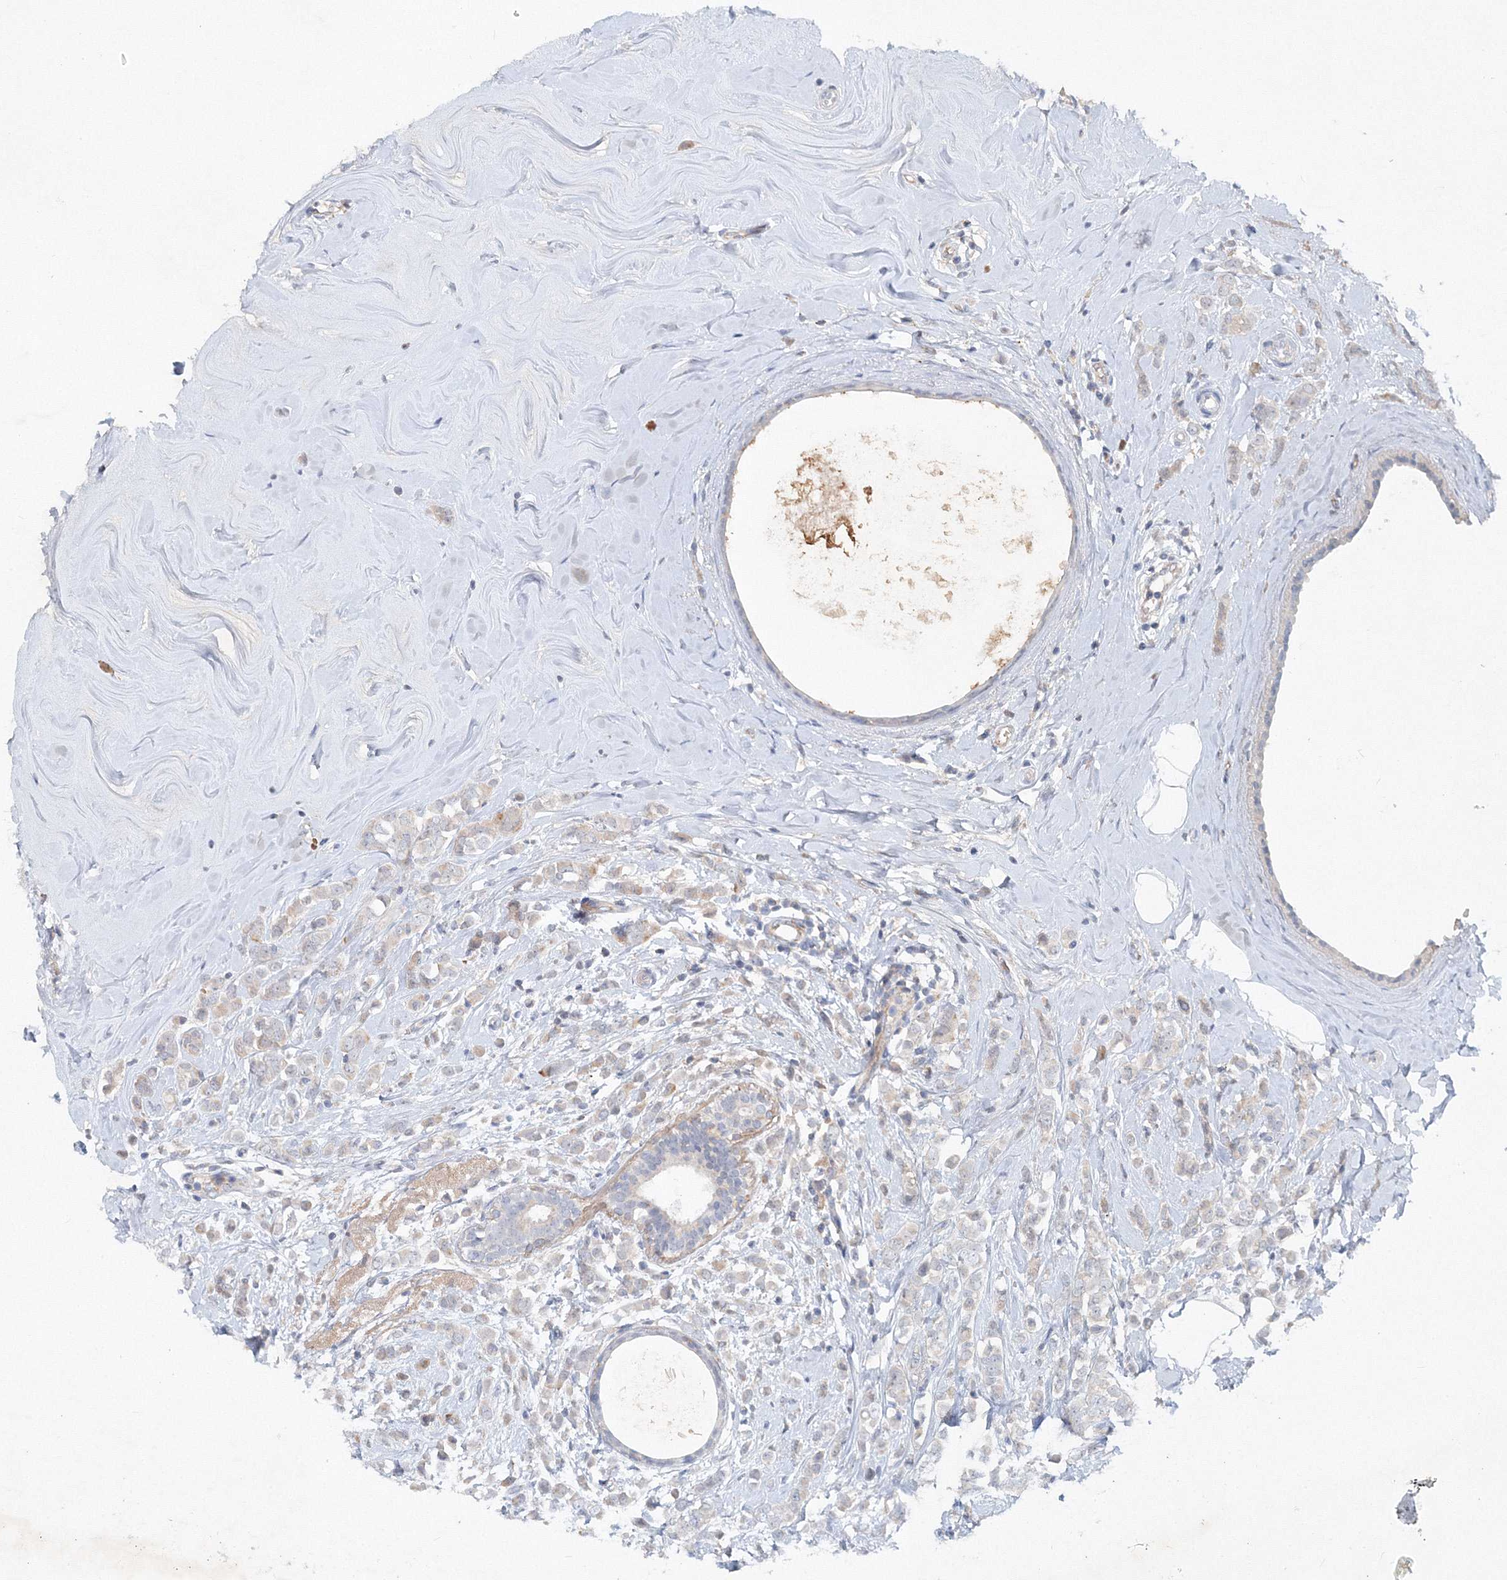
{"staining": {"intensity": "negative", "quantity": "none", "location": "none"}, "tissue": "breast cancer", "cell_type": "Tumor cells", "image_type": "cancer", "snomed": [{"axis": "morphology", "description": "Lobular carcinoma"}, {"axis": "topography", "description": "Breast"}], "caption": "The image displays no significant staining in tumor cells of lobular carcinoma (breast).", "gene": "SH3BP5", "patient": {"sex": "female", "age": 47}}